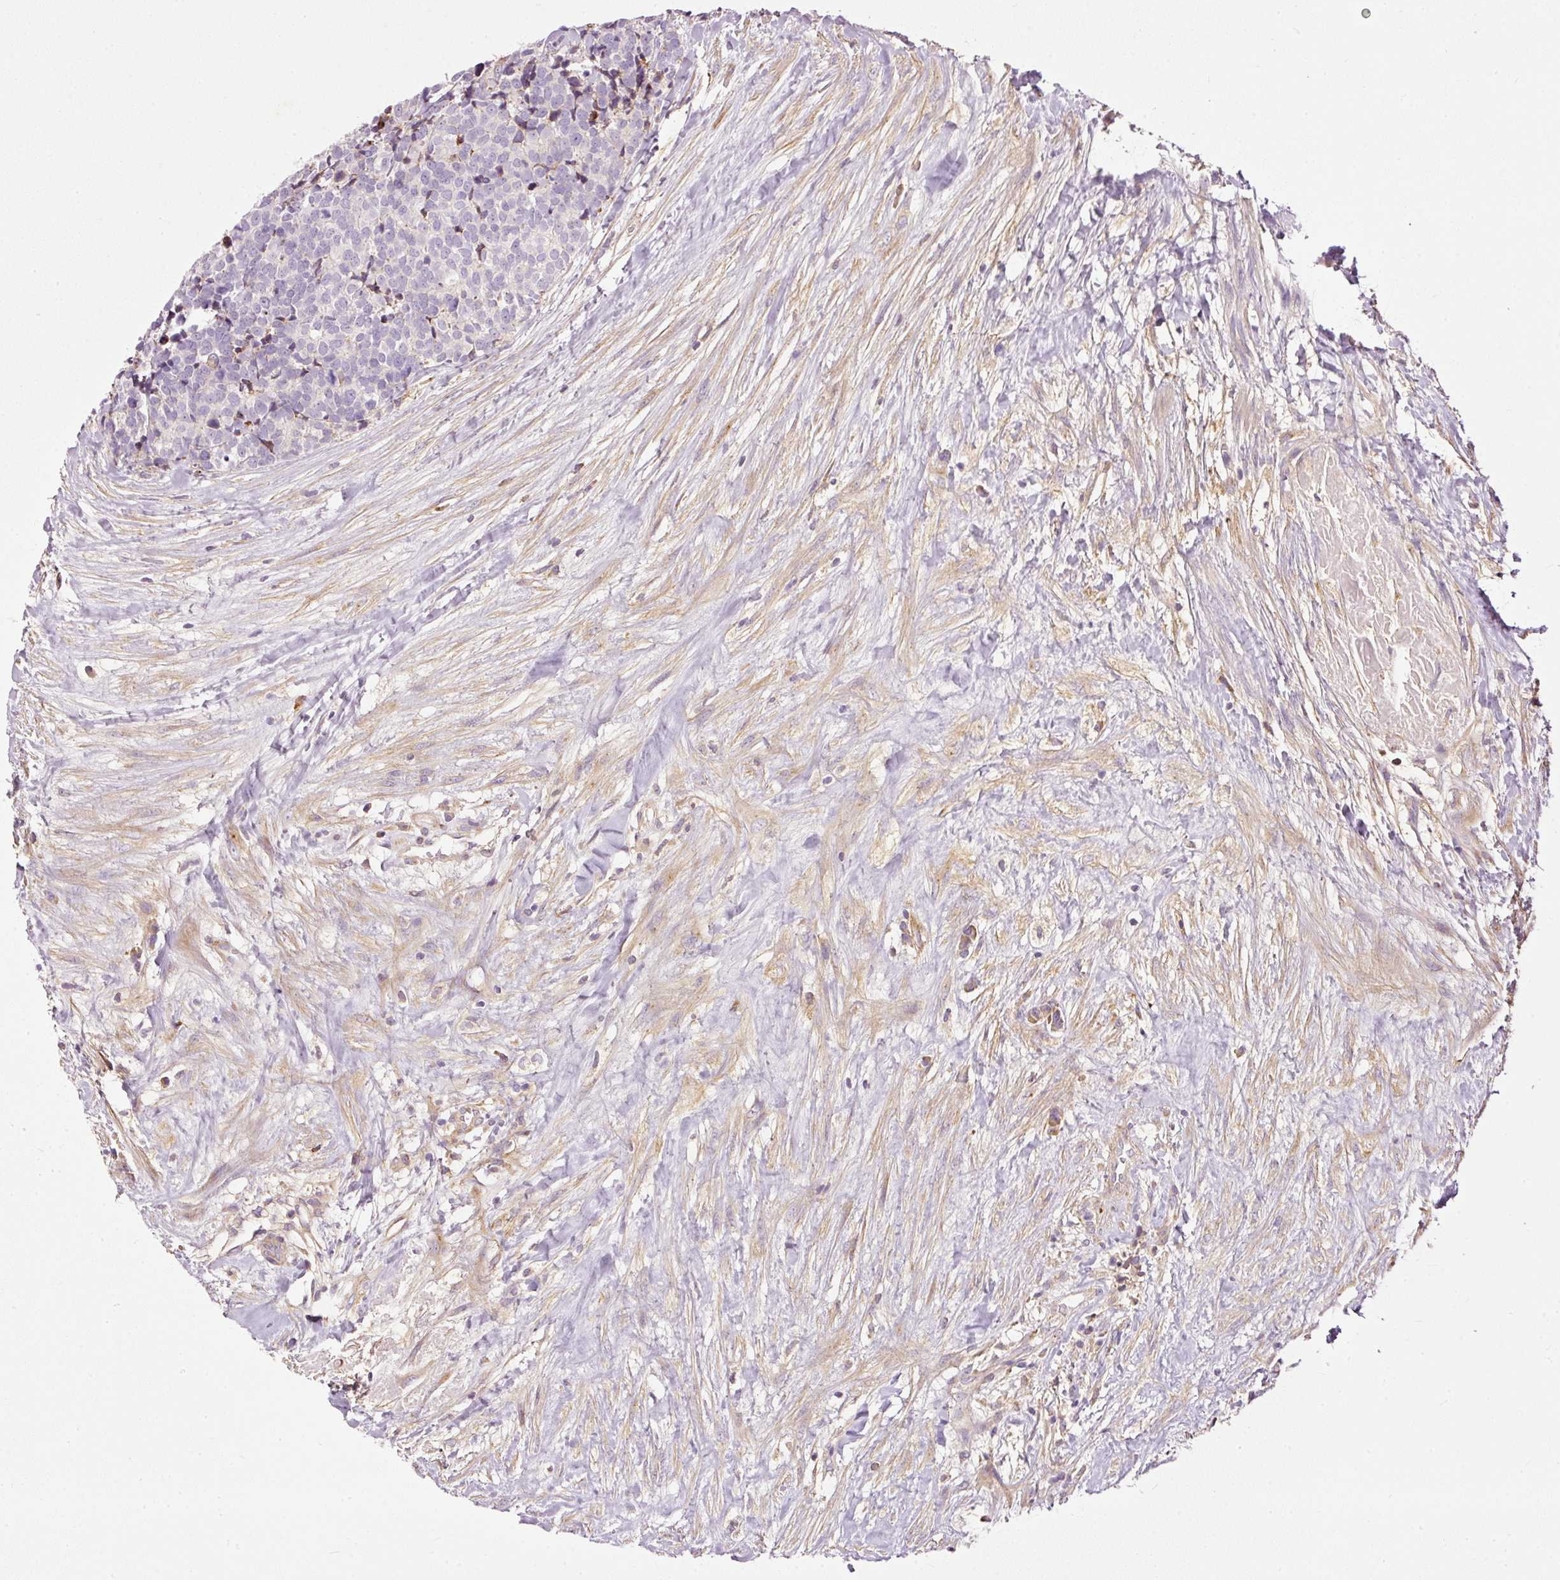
{"staining": {"intensity": "negative", "quantity": "none", "location": "none"}, "tissue": "carcinoid", "cell_type": "Tumor cells", "image_type": "cancer", "snomed": [{"axis": "morphology", "description": "Carcinoid, malignant, NOS"}, {"axis": "topography", "description": "Skin"}], "caption": "Carcinoid was stained to show a protein in brown. There is no significant staining in tumor cells.", "gene": "PAQR9", "patient": {"sex": "female", "age": 79}}